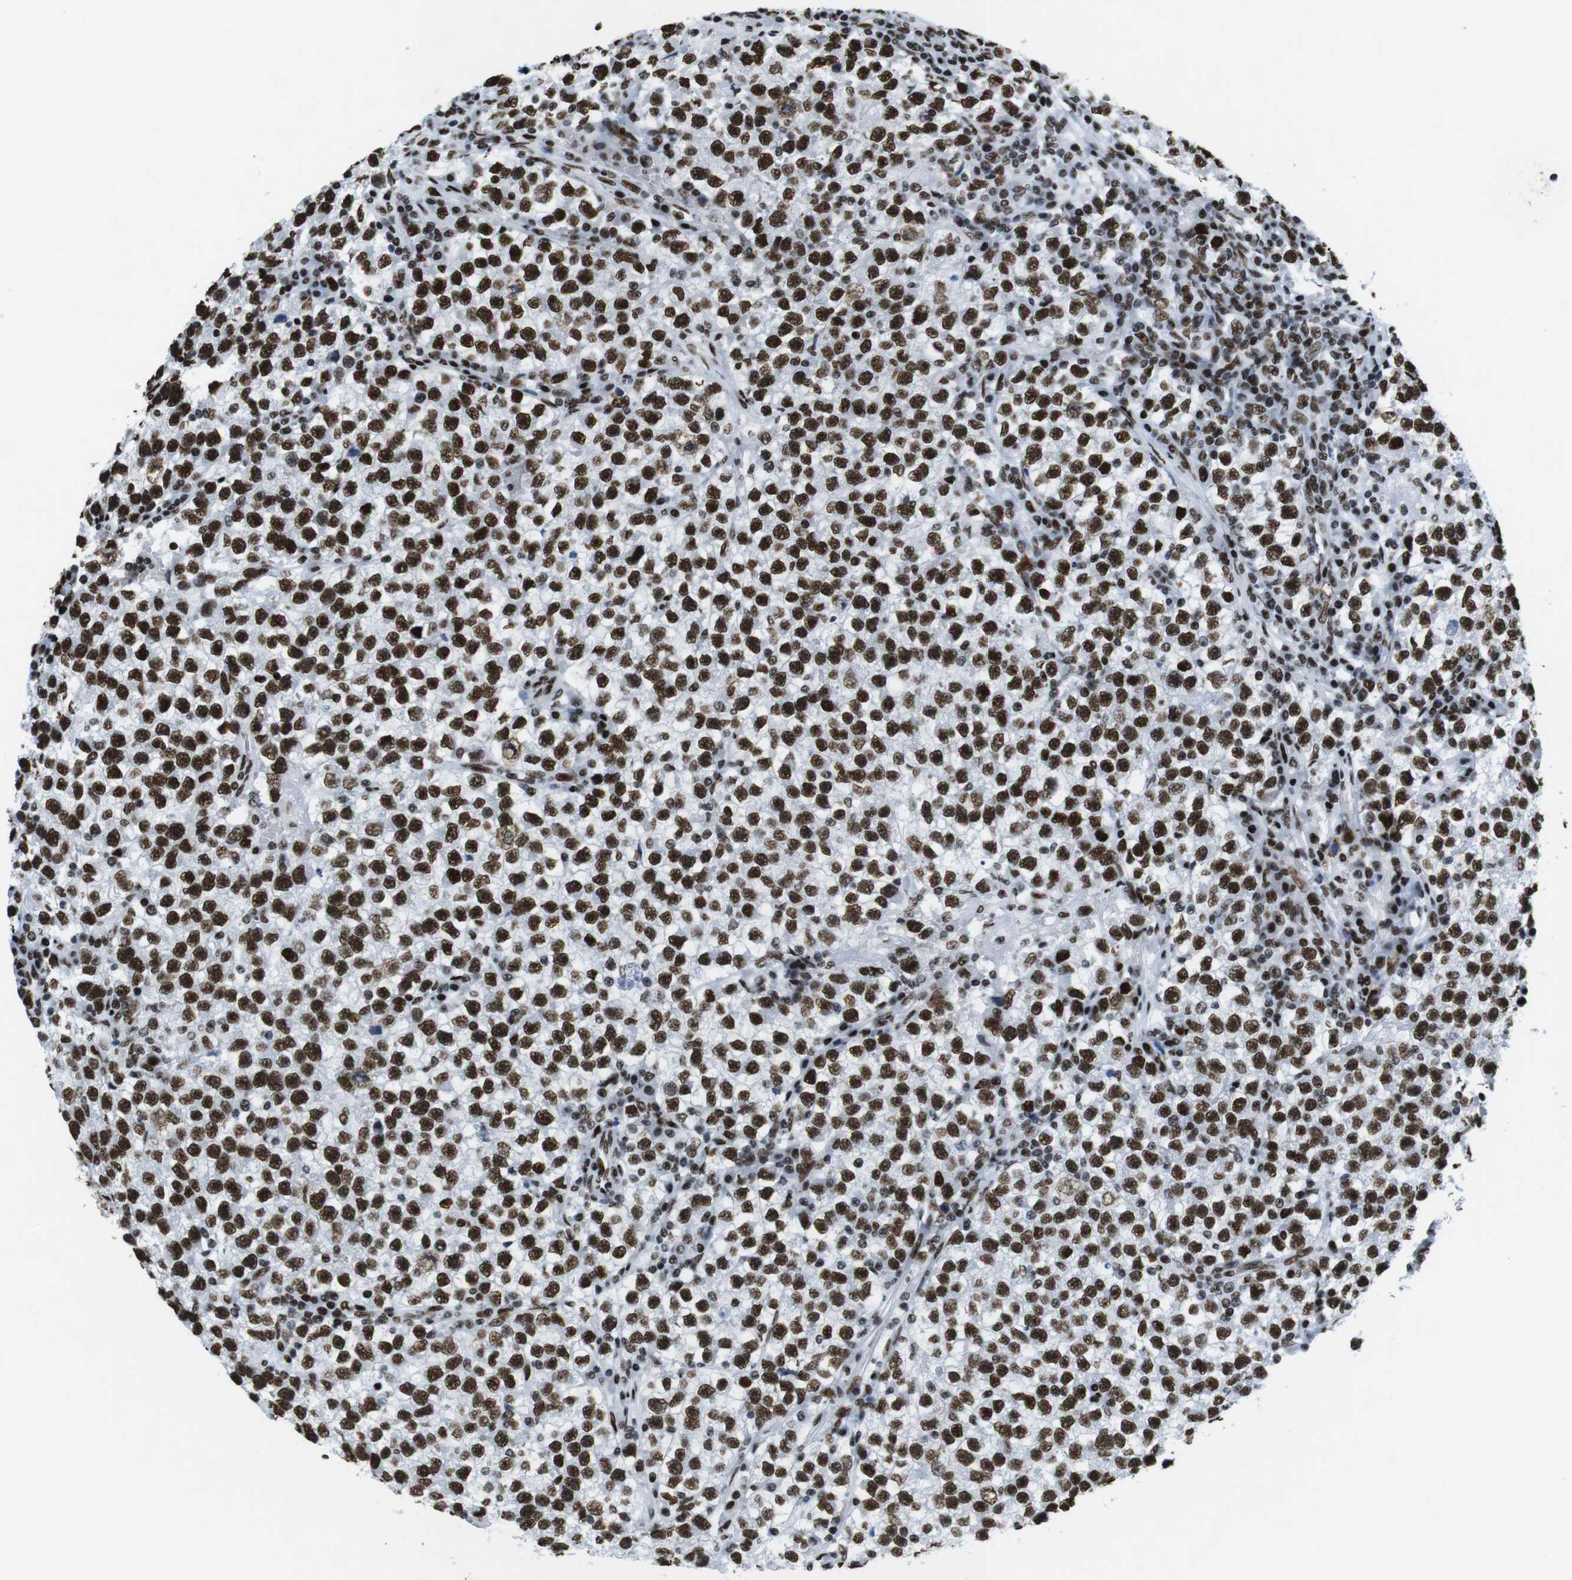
{"staining": {"intensity": "strong", "quantity": ">75%", "location": "nuclear"}, "tissue": "testis cancer", "cell_type": "Tumor cells", "image_type": "cancer", "snomed": [{"axis": "morphology", "description": "Seminoma, NOS"}, {"axis": "topography", "description": "Testis"}], "caption": "High-magnification brightfield microscopy of seminoma (testis) stained with DAB (brown) and counterstained with hematoxylin (blue). tumor cells exhibit strong nuclear positivity is present in approximately>75% of cells.", "gene": "CITED2", "patient": {"sex": "male", "age": 22}}